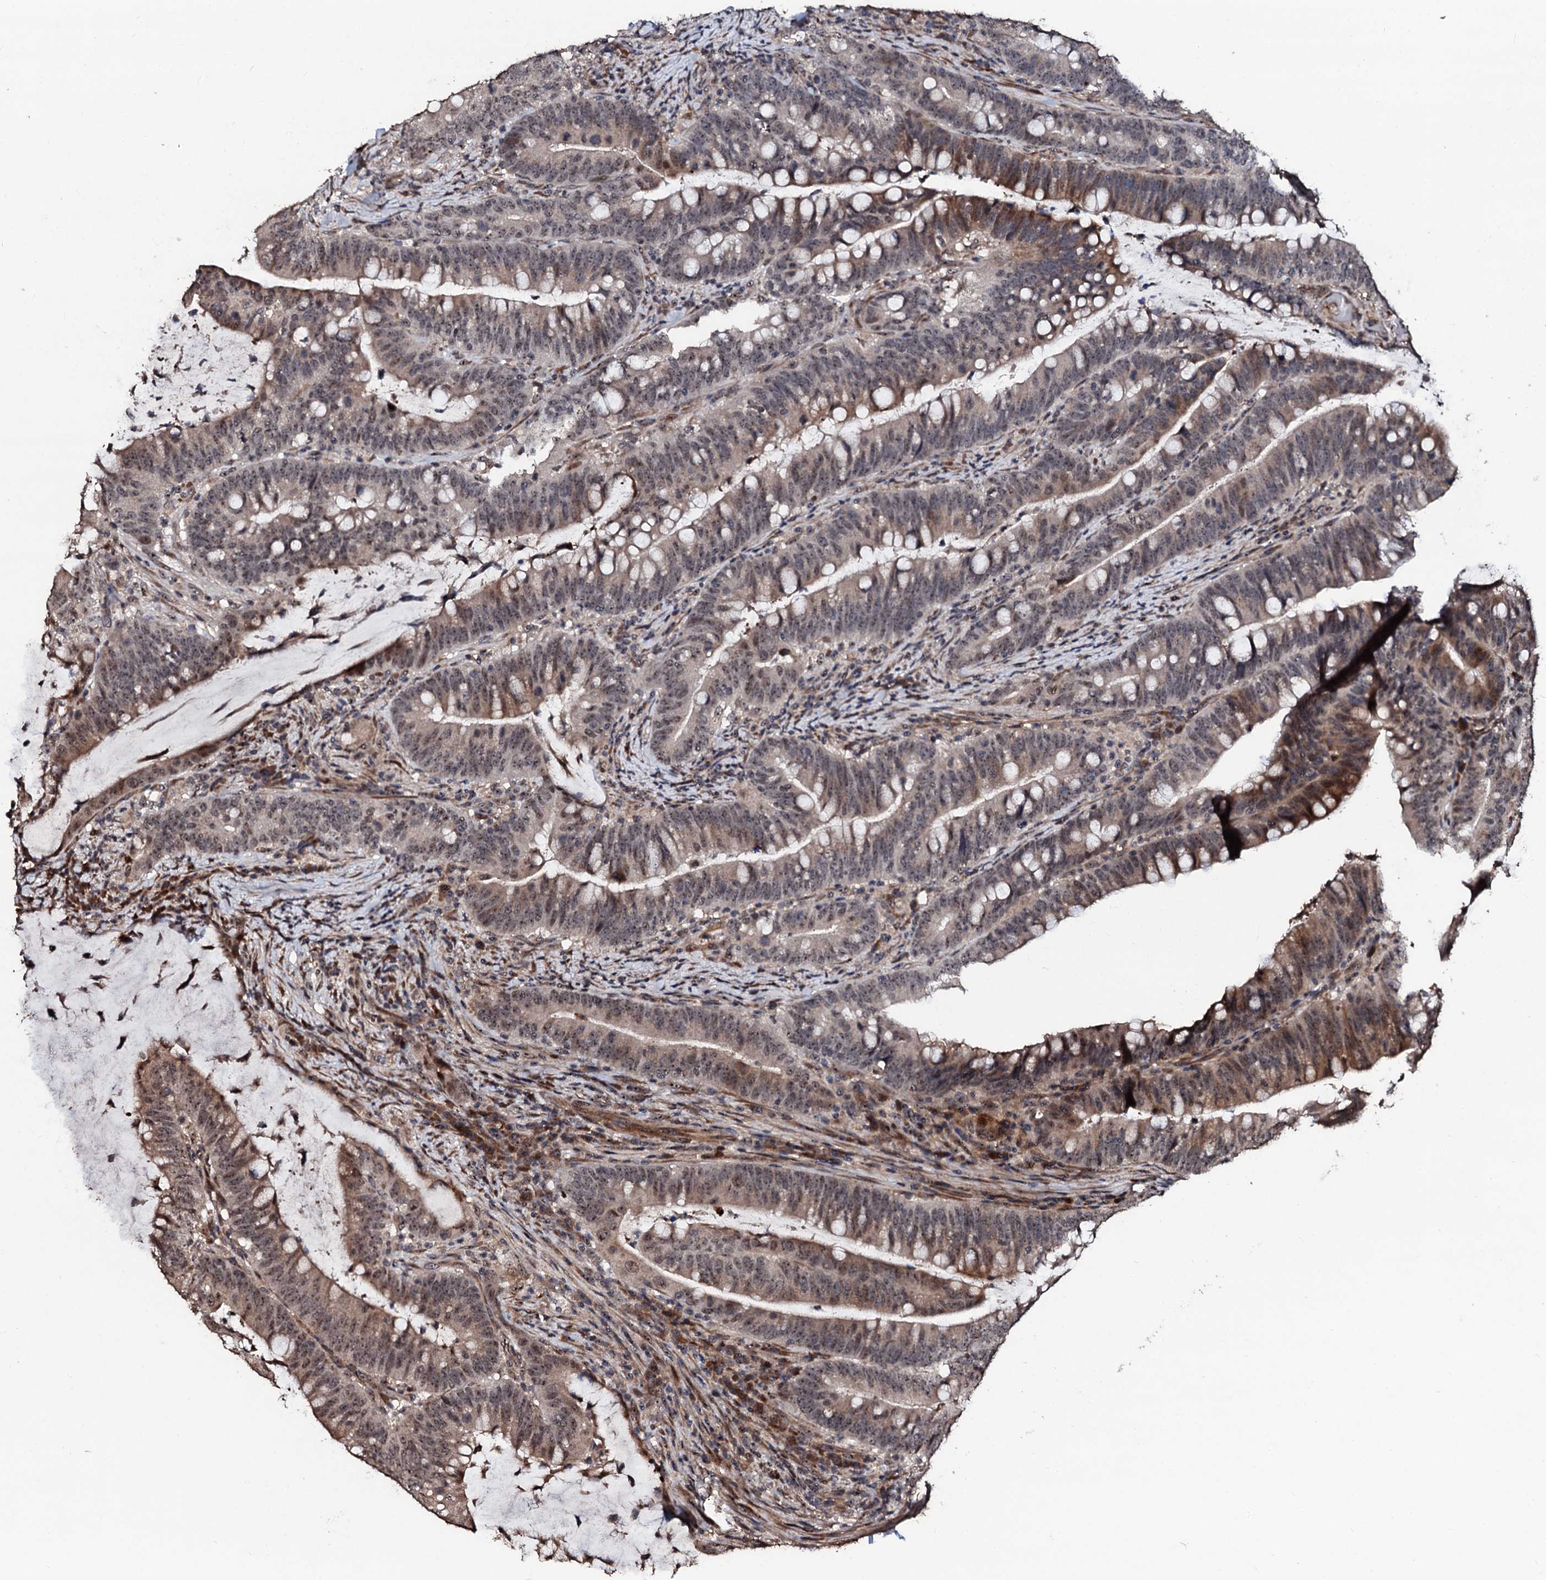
{"staining": {"intensity": "moderate", "quantity": ">75%", "location": "cytoplasmic/membranous,nuclear"}, "tissue": "colorectal cancer", "cell_type": "Tumor cells", "image_type": "cancer", "snomed": [{"axis": "morphology", "description": "Adenocarcinoma, NOS"}, {"axis": "topography", "description": "Colon"}], "caption": "A medium amount of moderate cytoplasmic/membranous and nuclear expression is appreciated in approximately >75% of tumor cells in adenocarcinoma (colorectal) tissue. The protein is shown in brown color, while the nuclei are stained blue.", "gene": "SUPT7L", "patient": {"sex": "female", "age": 66}}